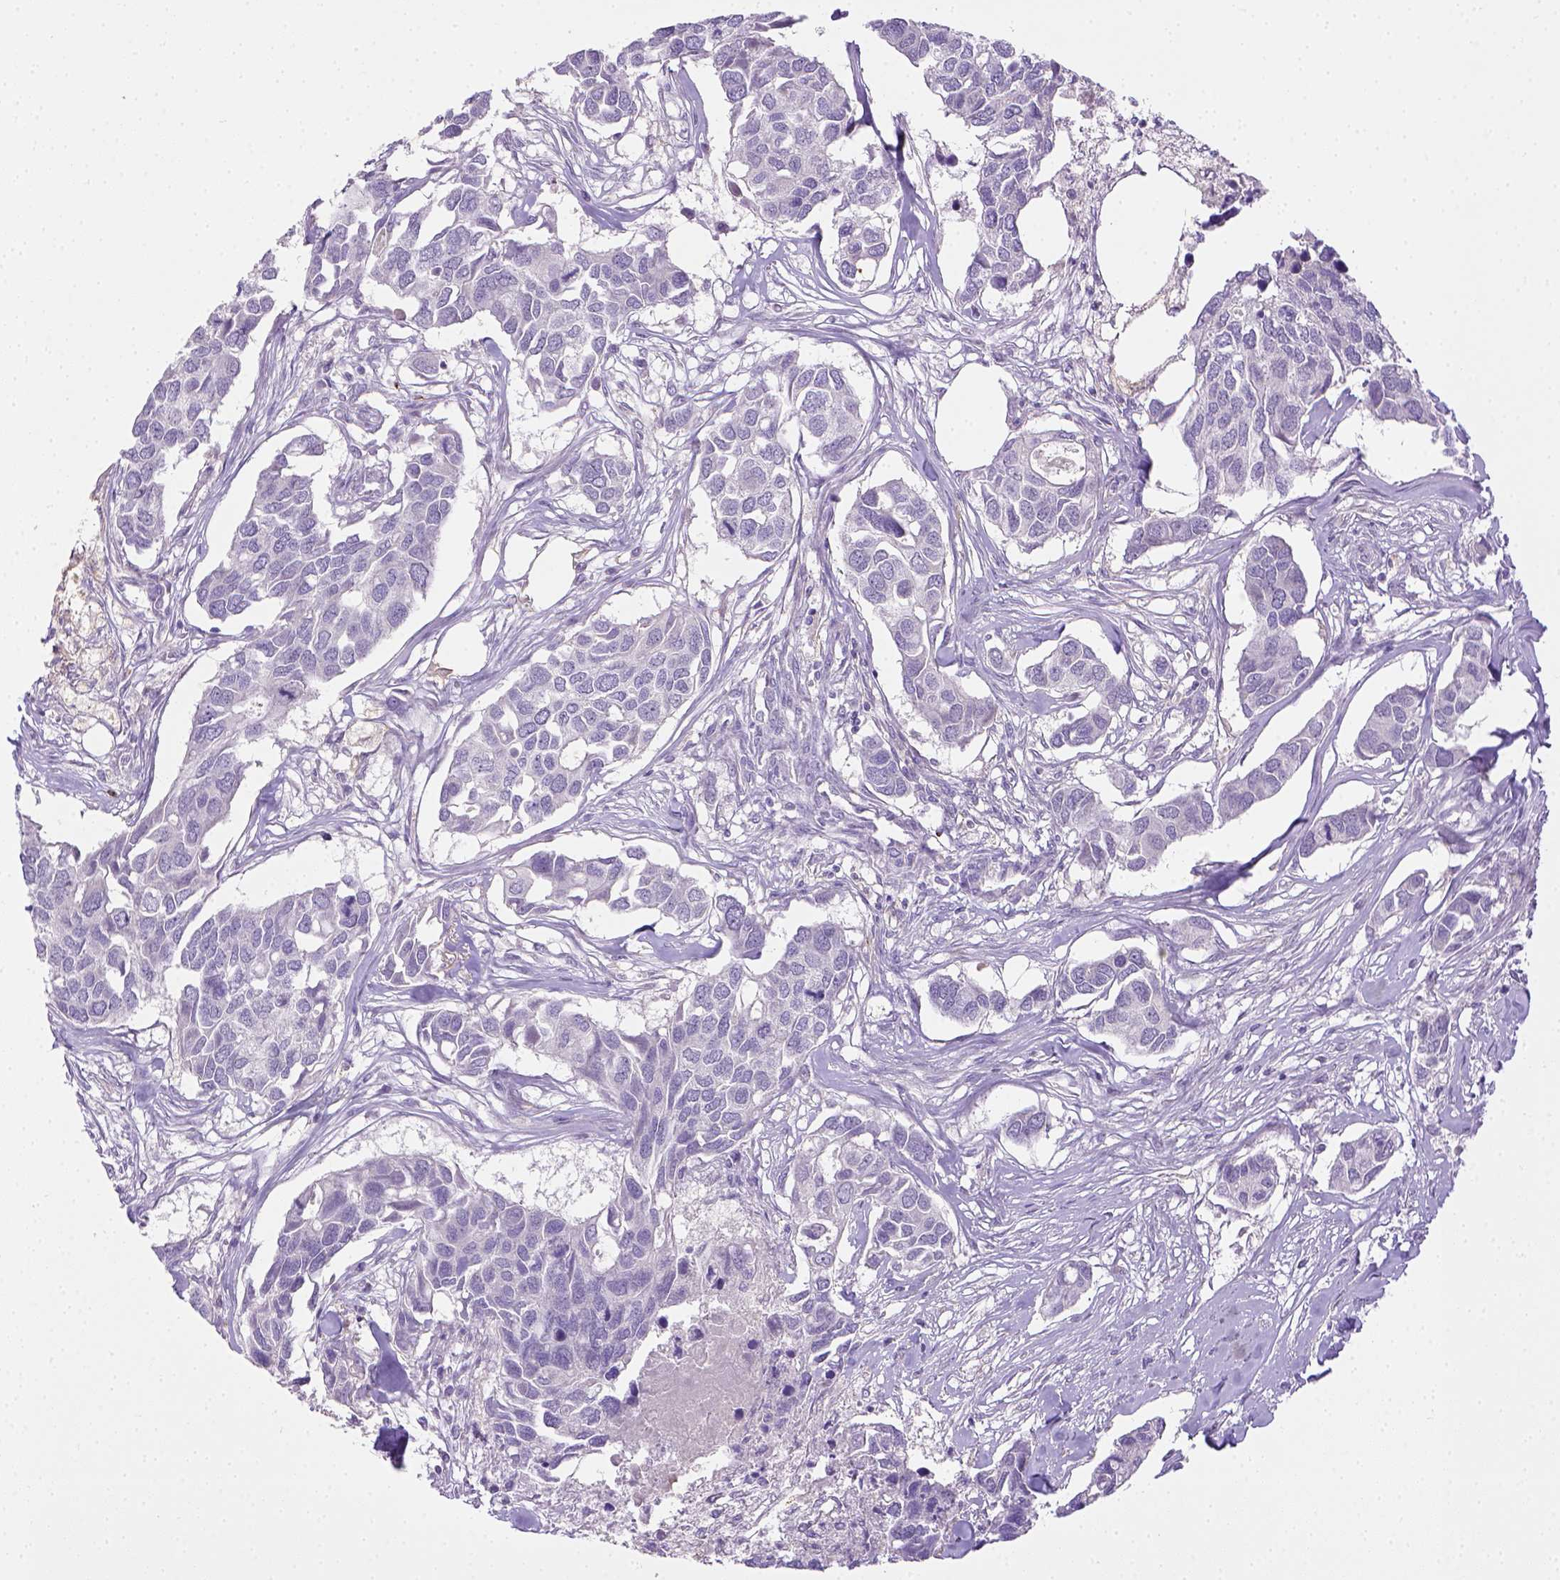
{"staining": {"intensity": "negative", "quantity": "none", "location": "none"}, "tissue": "breast cancer", "cell_type": "Tumor cells", "image_type": "cancer", "snomed": [{"axis": "morphology", "description": "Duct carcinoma"}, {"axis": "topography", "description": "Breast"}], "caption": "High power microscopy image of an immunohistochemistry photomicrograph of infiltrating ductal carcinoma (breast), revealing no significant staining in tumor cells.", "gene": "ITGAM", "patient": {"sex": "female", "age": 83}}